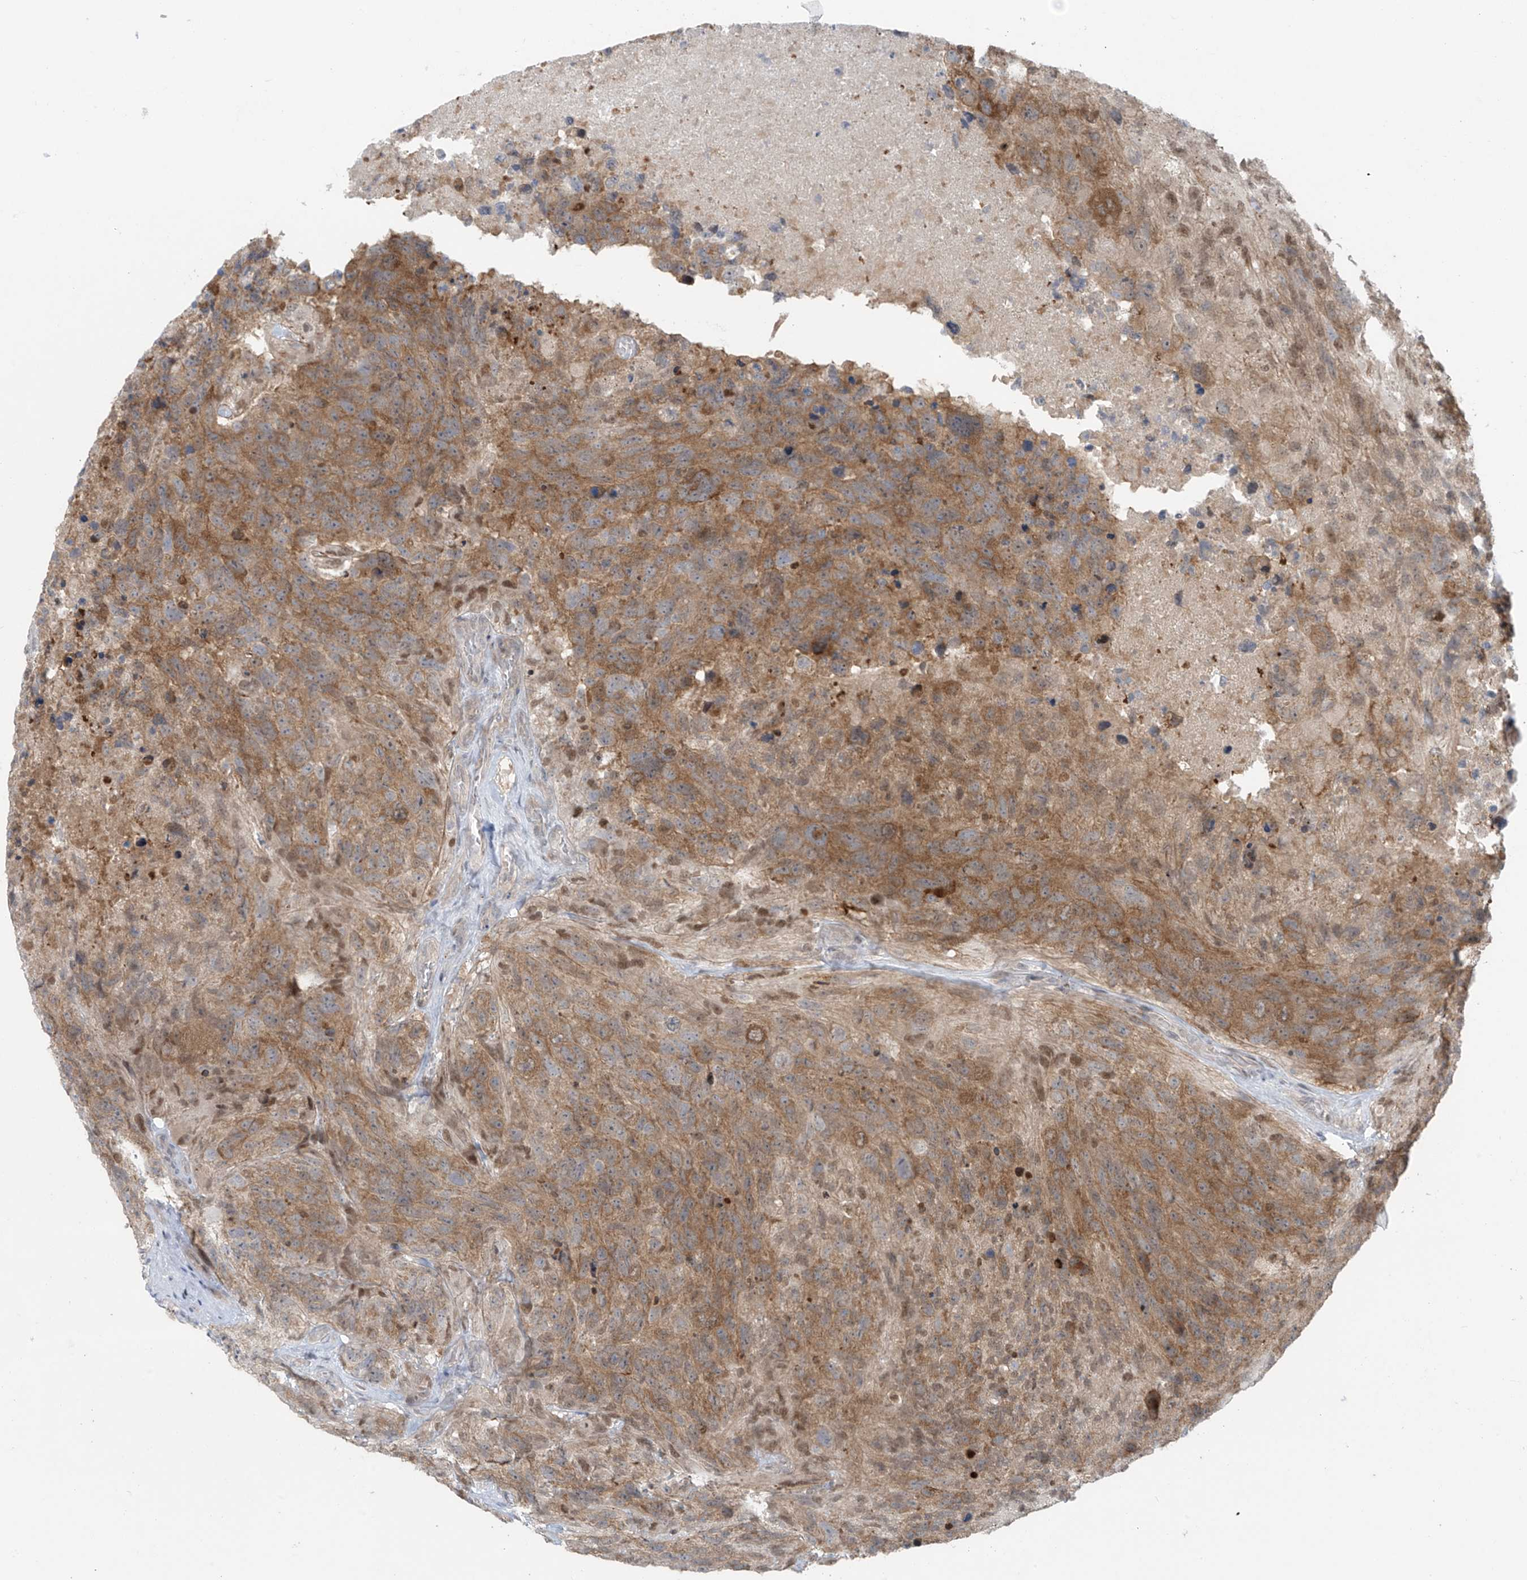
{"staining": {"intensity": "moderate", "quantity": "25%-75%", "location": "cytoplasmic/membranous"}, "tissue": "glioma", "cell_type": "Tumor cells", "image_type": "cancer", "snomed": [{"axis": "morphology", "description": "Glioma, malignant, High grade"}, {"axis": "topography", "description": "Brain"}], "caption": "Immunohistochemistry micrograph of neoplastic tissue: malignant glioma (high-grade) stained using immunohistochemistry displays medium levels of moderate protein expression localized specifically in the cytoplasmic/membranous of tumor cells, appearing as a cytoplasmic/membranous brown color.", "gene": "PPAT", "patient": {"sex": "male", "age": 69}}